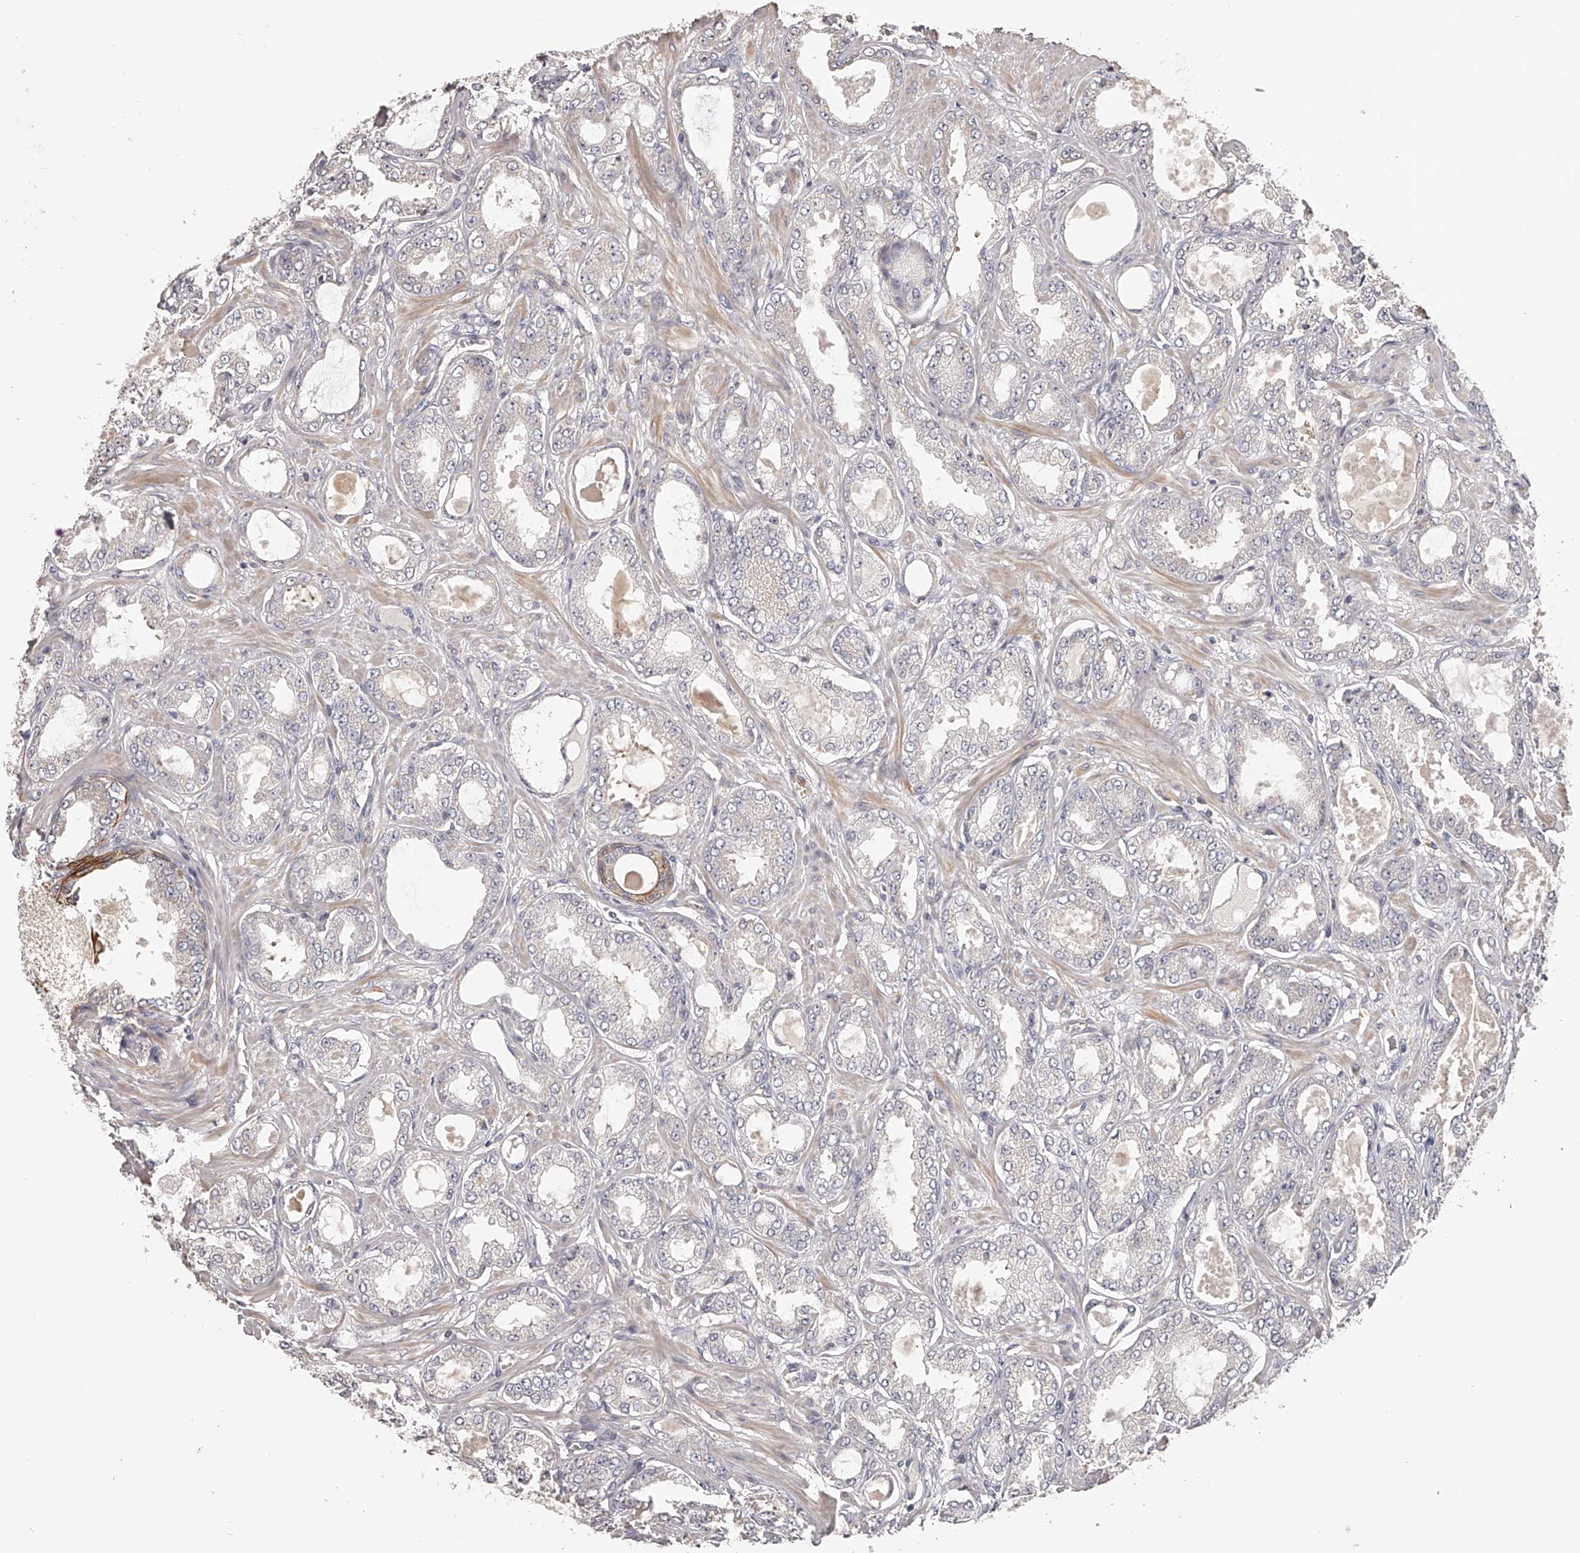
{"staining": {"intensity": "negative", "quantity": "none", "location": "none"}, "tissue": "prostate cancer", "cell_type": "Tumor cells", "image_type": "cancer", "snomed": [{"axis": "morphology", "description": "Adenocarcinoma, Low grade"}, {"axis": "topography", "description": "Prostate"}], "caption": "An image of adenocarcinoma (low-grade) (prostate) stained for a protein exhibits no brown staining in tumor cells. (Stains: DAB (3,3'-diaminobenzidine) IHC with hematoxylin counter stain, Microscopy: brightfield microscopy at high magnification).", "gene": "TNN", "patient": {"sex": "male", "age": 63}}